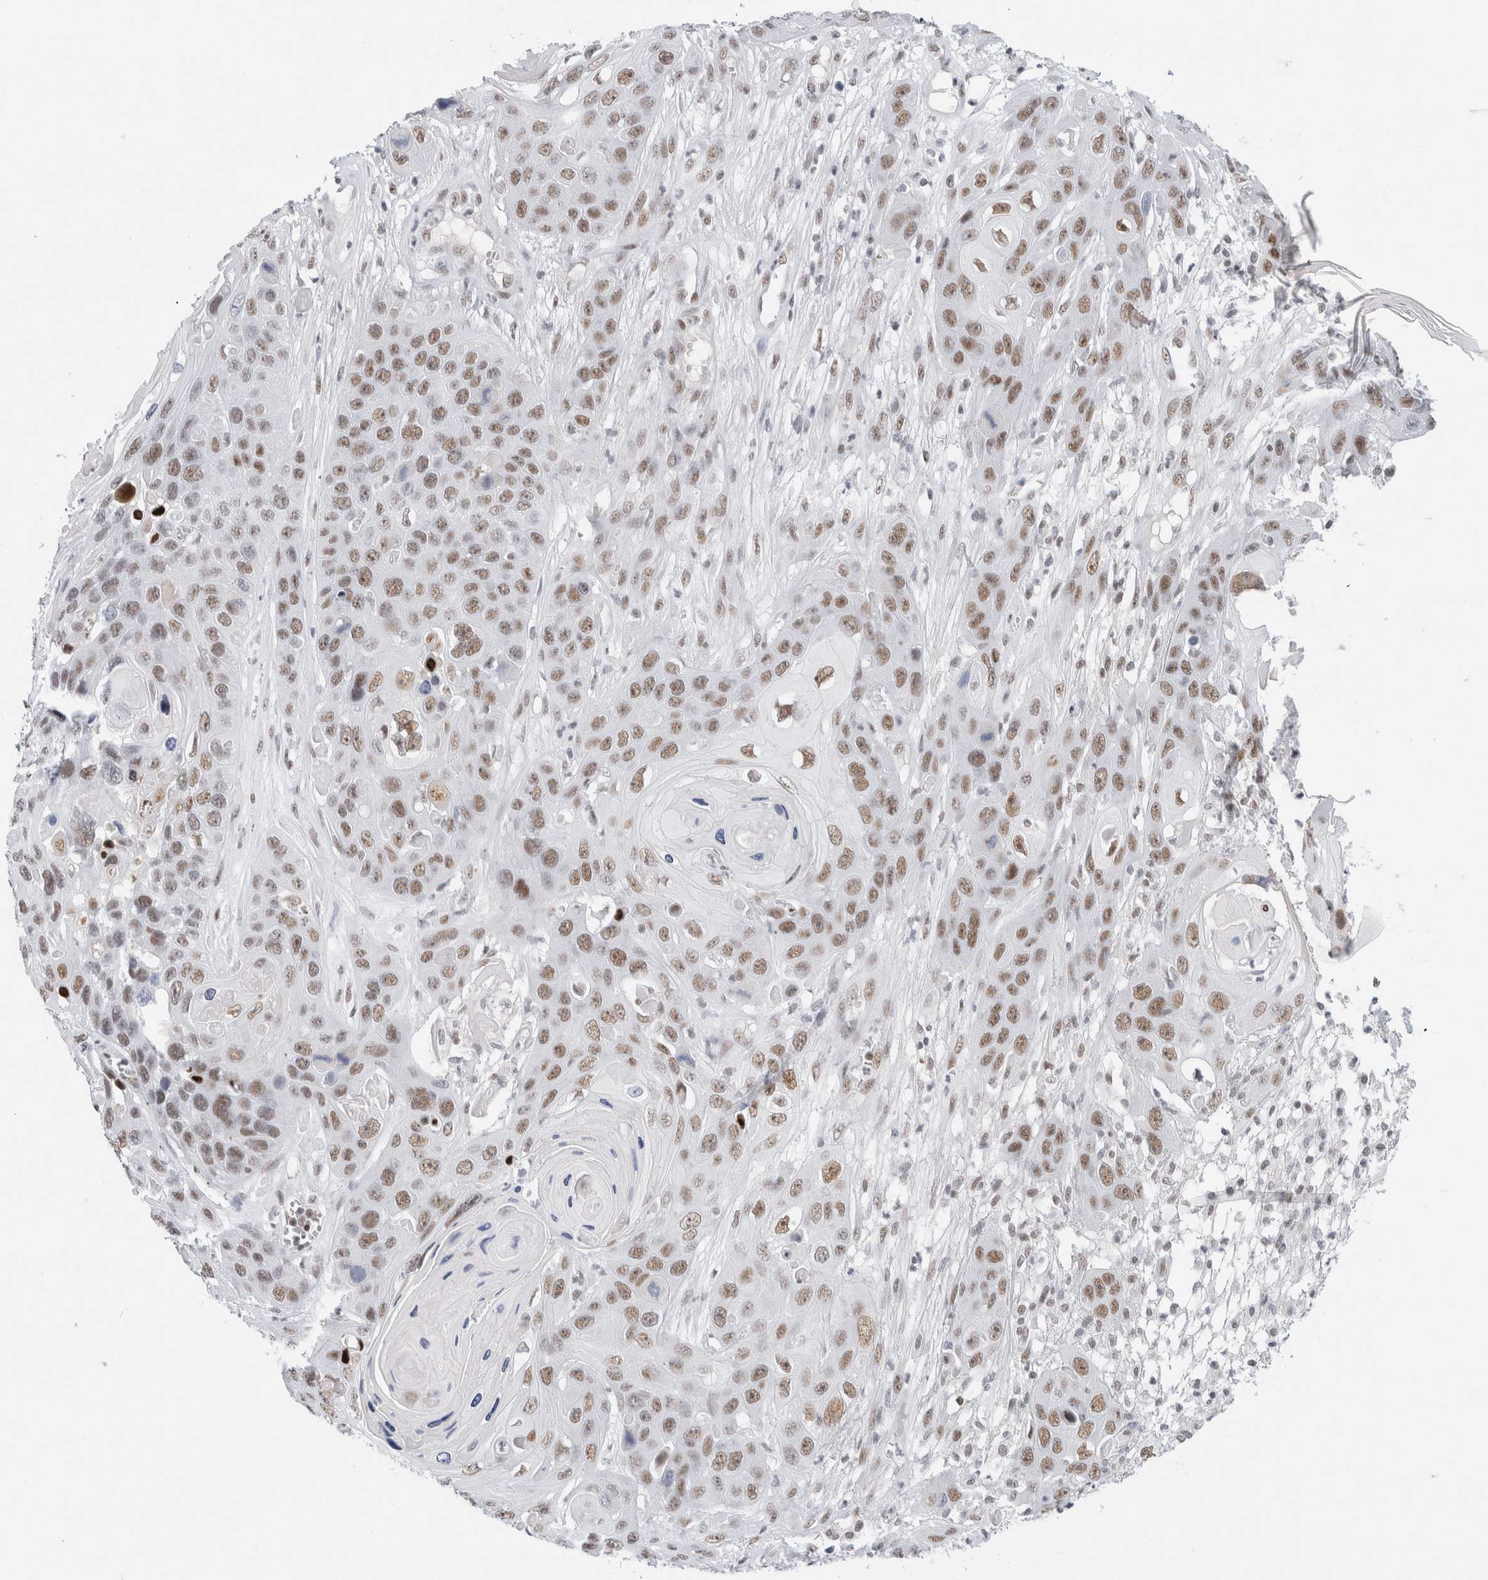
{"staining": {"intensity": "moderate", "quantity": ">75%", "location": "nuclear"}, "tissue": "skin cancer", "cell_type": "Tumor cells", "image_type": "cancer", "snomed": [{"axis": "morphology", "description": "Squamous cell carcinoma, NOS"}, {"axis": "topography", "description": "Skin"}], "caption": "Immunohistochemical staining of human skin cancer shows moderate nuclear protein staining in approximately >75% of tumor cells. Nuclei are stained in blue.", "gene": "COPS7A", "patient": {"sex": "male", "age": 55}}